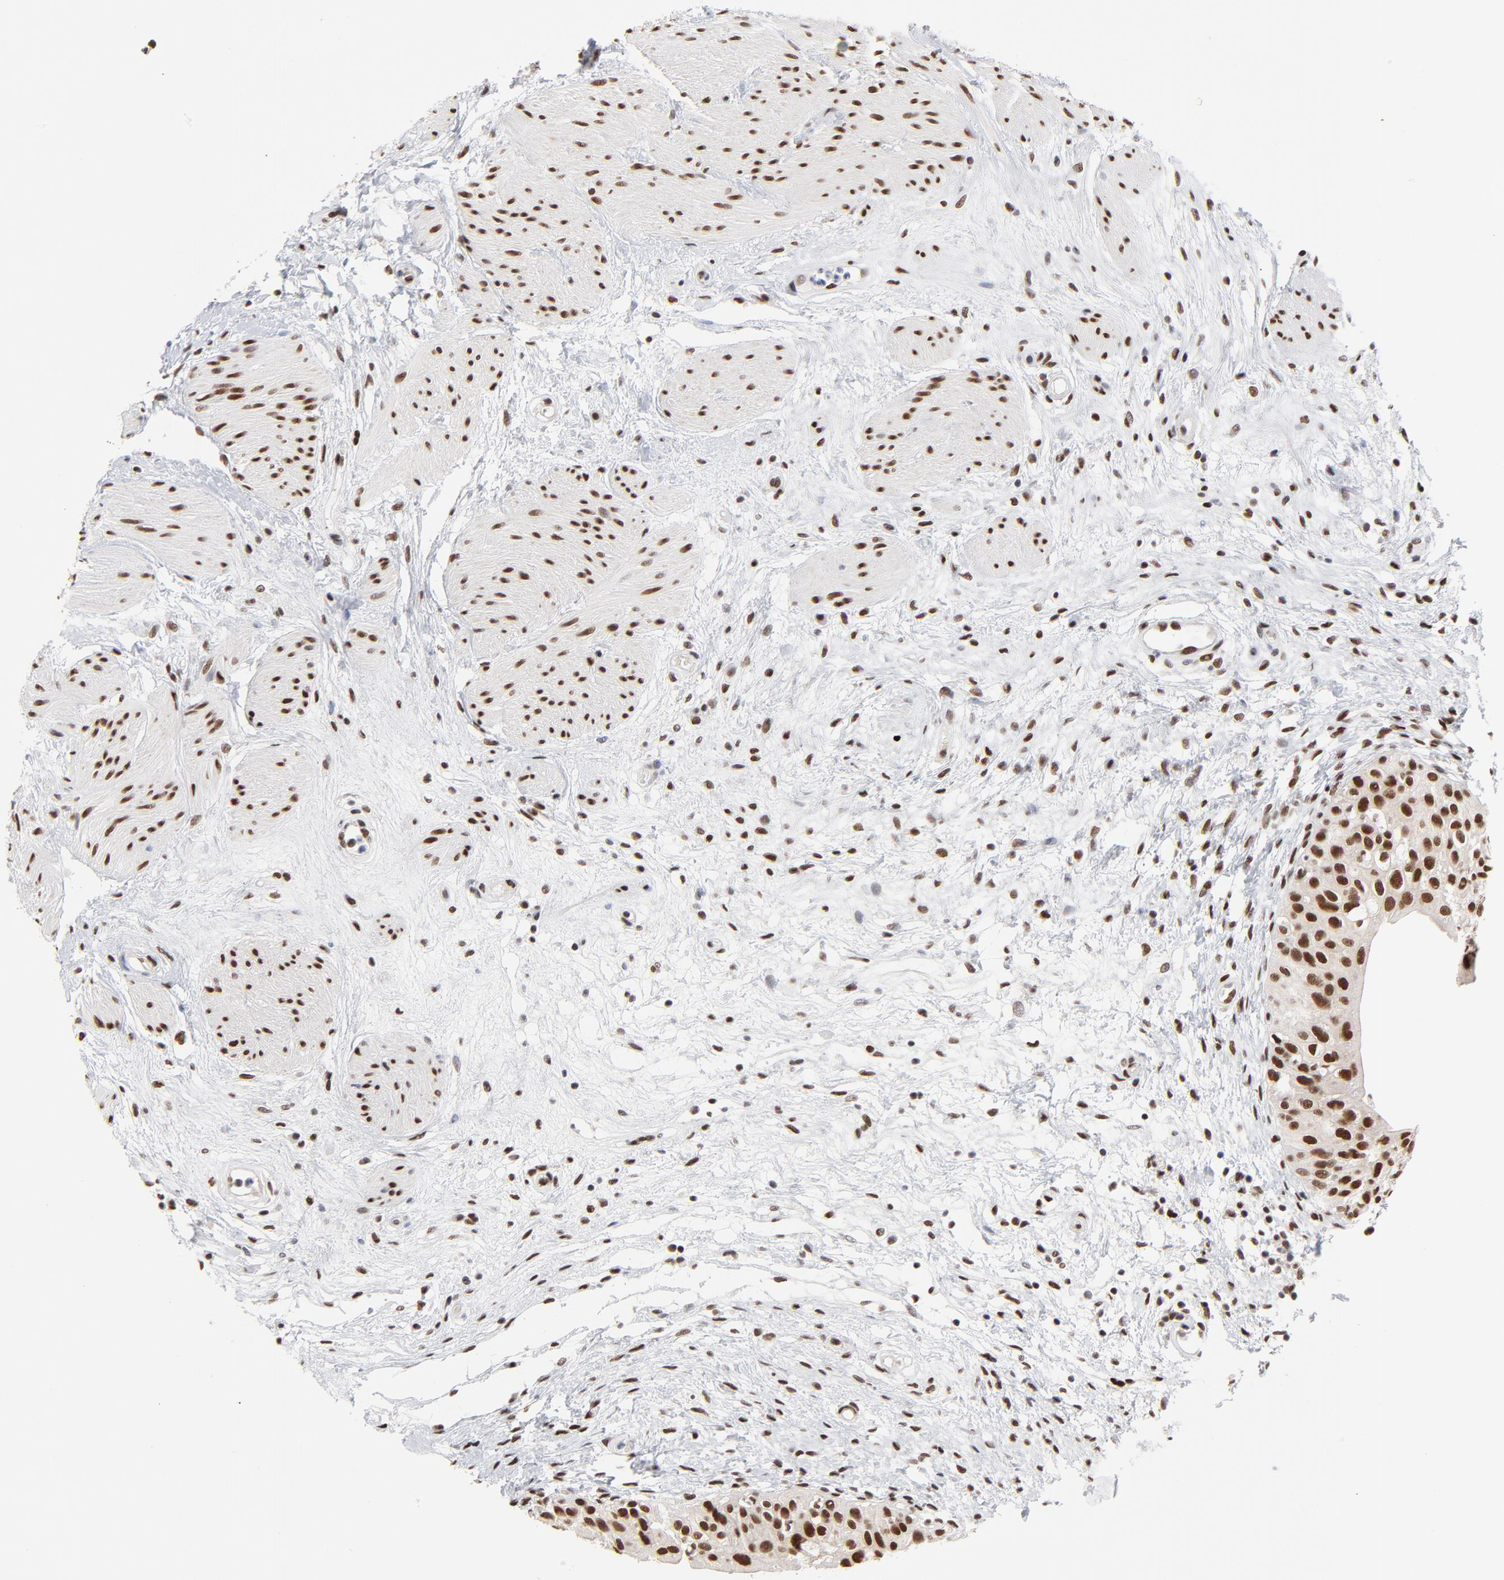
{"staining": {"intensity": "strong", "quantity": ">75%", "location": "nuclear"}, "tissue": "urinary bladder", "cell_type": "Urothelial cells", "image_type": "normal", "snomed": [{"axis": "morphology", "description": "Normal tissue, NOS"}, {"axis": "topography", "description": "Urinary bladder"}], "caption": "Immunohistochemical staining of normal human urinary bladder shows >75% levels of strong nuclear protein staining in approximately >75% of urothelial cells.", "gene": "ZMYM3", "patient": {"sex": "female", "age": 55}}